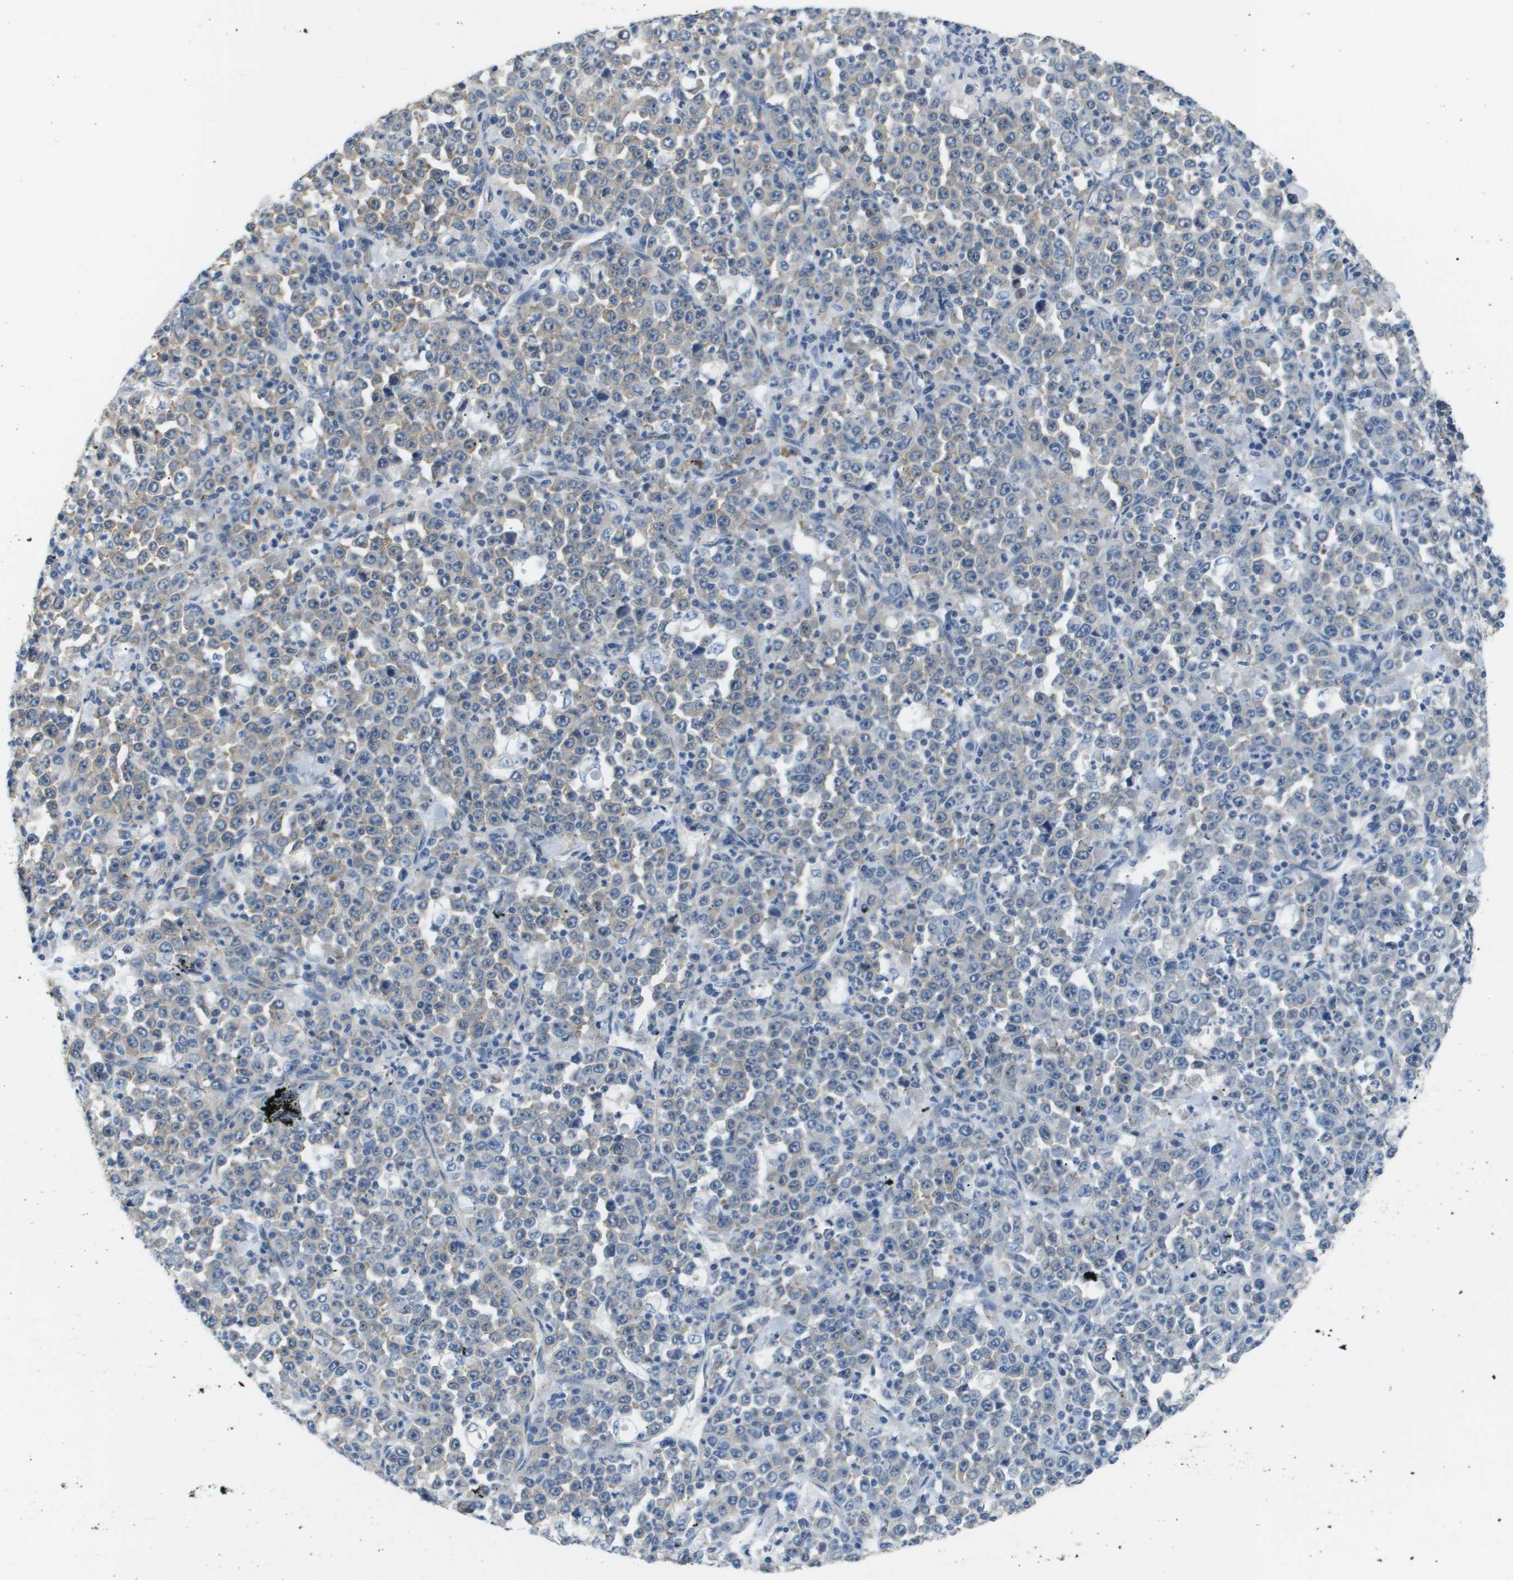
{"staining": {"intensity": "moderate", "quantity": "25%-75%", "location": "cytoplasmic/membranous"}, "tissue": "stomach cancer", "cell_type": "Tumor cells", "image_type": "cancer", "snomed": [{"axis": "morphology", "description": "Normal tissue, NOS"}, {"axis": "morphology", "description": "Adenocarcinoma, NOS"}, {"axis": "topography", "description": "Stomach, upper"}, {"axis": "topography", "description": "Stomach"}], "caption": "Protein expression analysis of stomach cancer (adenocarcinoma) shows moderate cytoplasmic/membranous expression in about 25%-75% of tumor cells.", "gene": "OTUD5", "patient": {"sex": "male", "age": 59}}